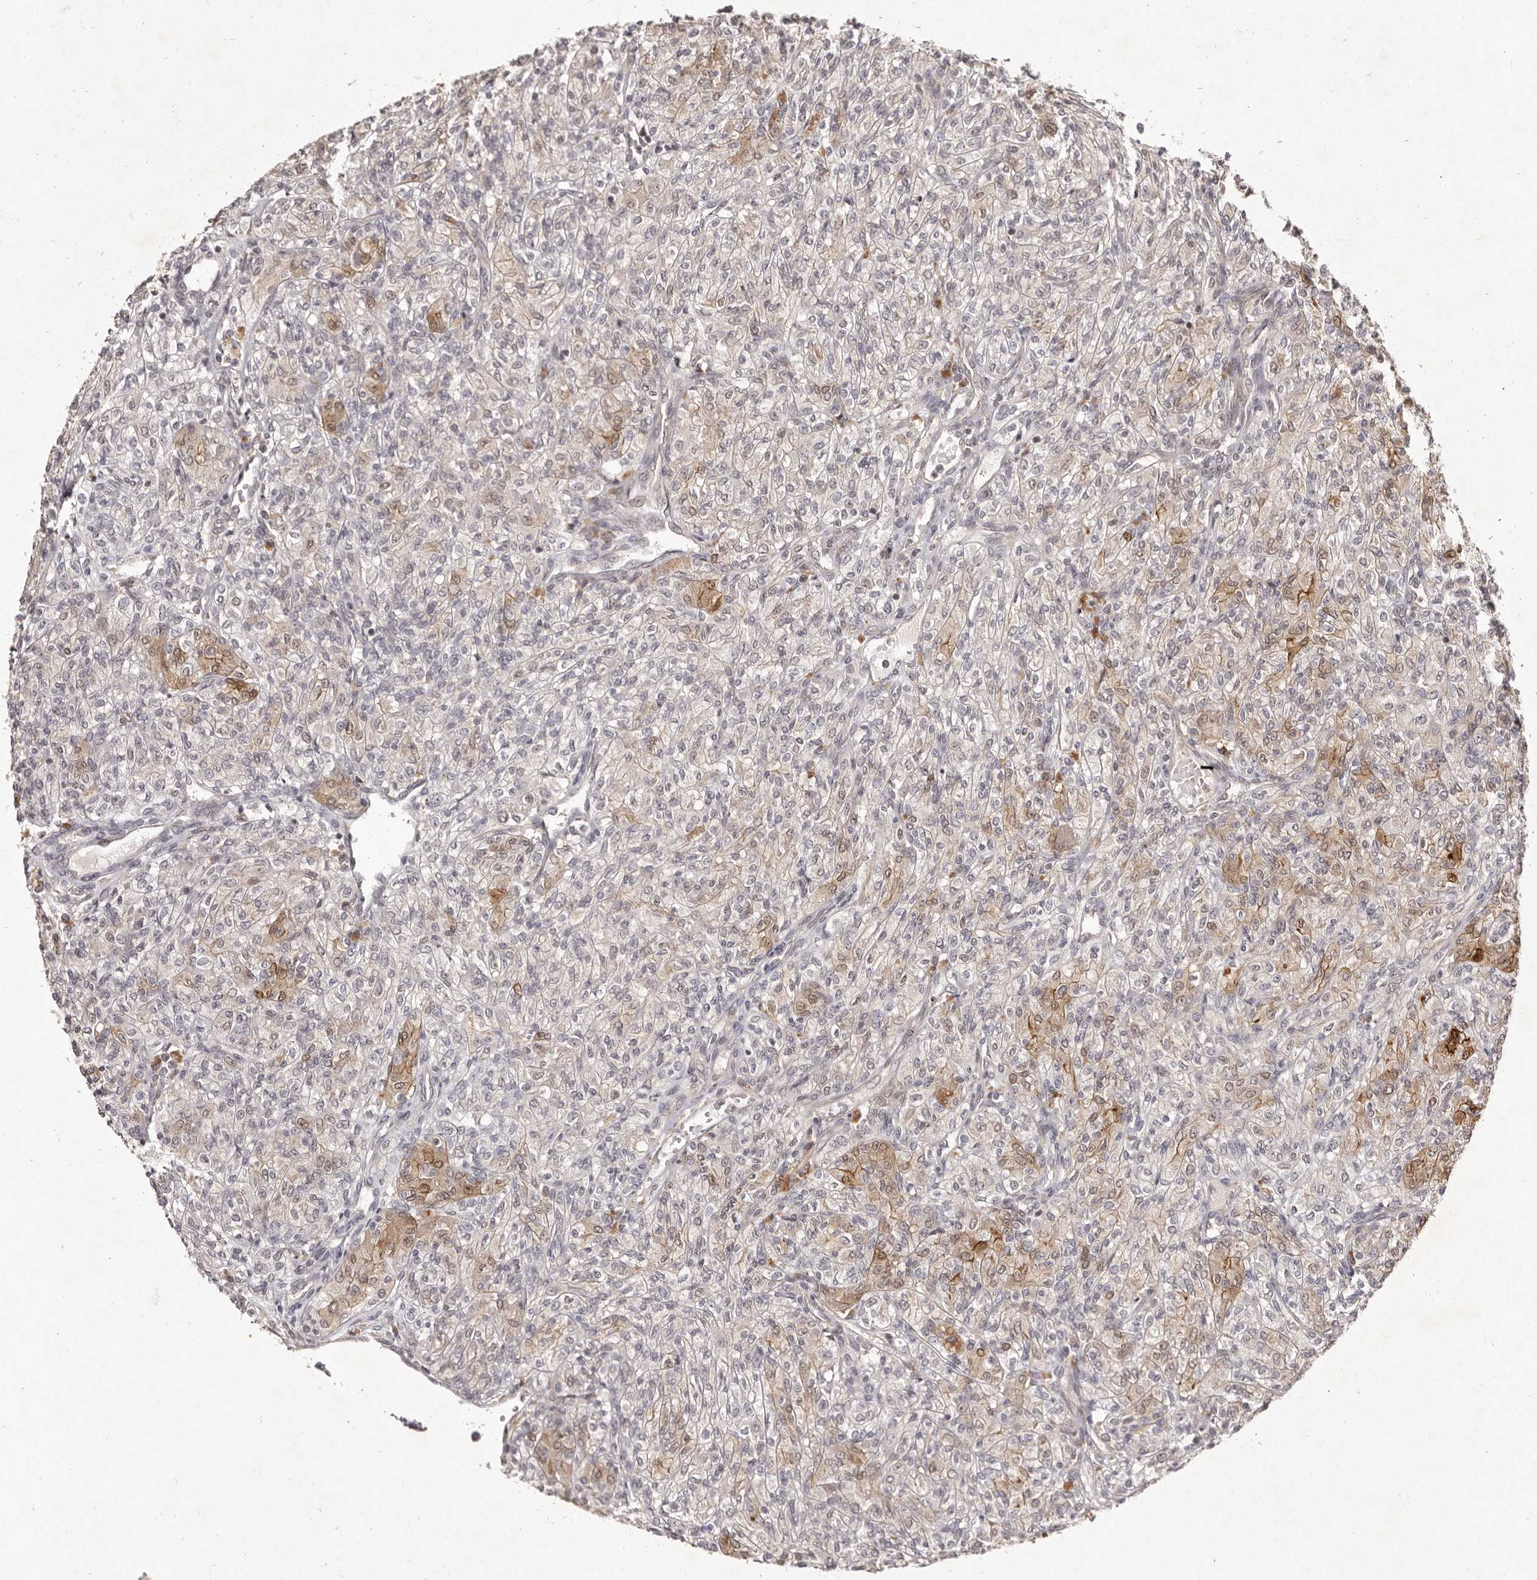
{"staining": {"intensity": "moderate", "quantity": "<25%", "location": "cytoplasmic/membranous"}, "tissue": "renal cancer", "cell_type": "Tumor cells", "image_type": "cancer", "snomed": [{"axis": "morphology", "description": "Adenocarcinoma, NOS"}, {"axis": "topography", "description": "Kidney"}], "caption": "High-magnification brightfield microscopy of adenocarcinoma (renal) stained with DAB (3,3'-diaminobenzidine) (brown) and counterstained with hematoxylin (blue). tumor cells exhibit moderate cytoplasmic/membranous positivity is identified in approximately<25% of cells.", "gene": "BUD31", "patient": {"sex": "male", "age": 77}}